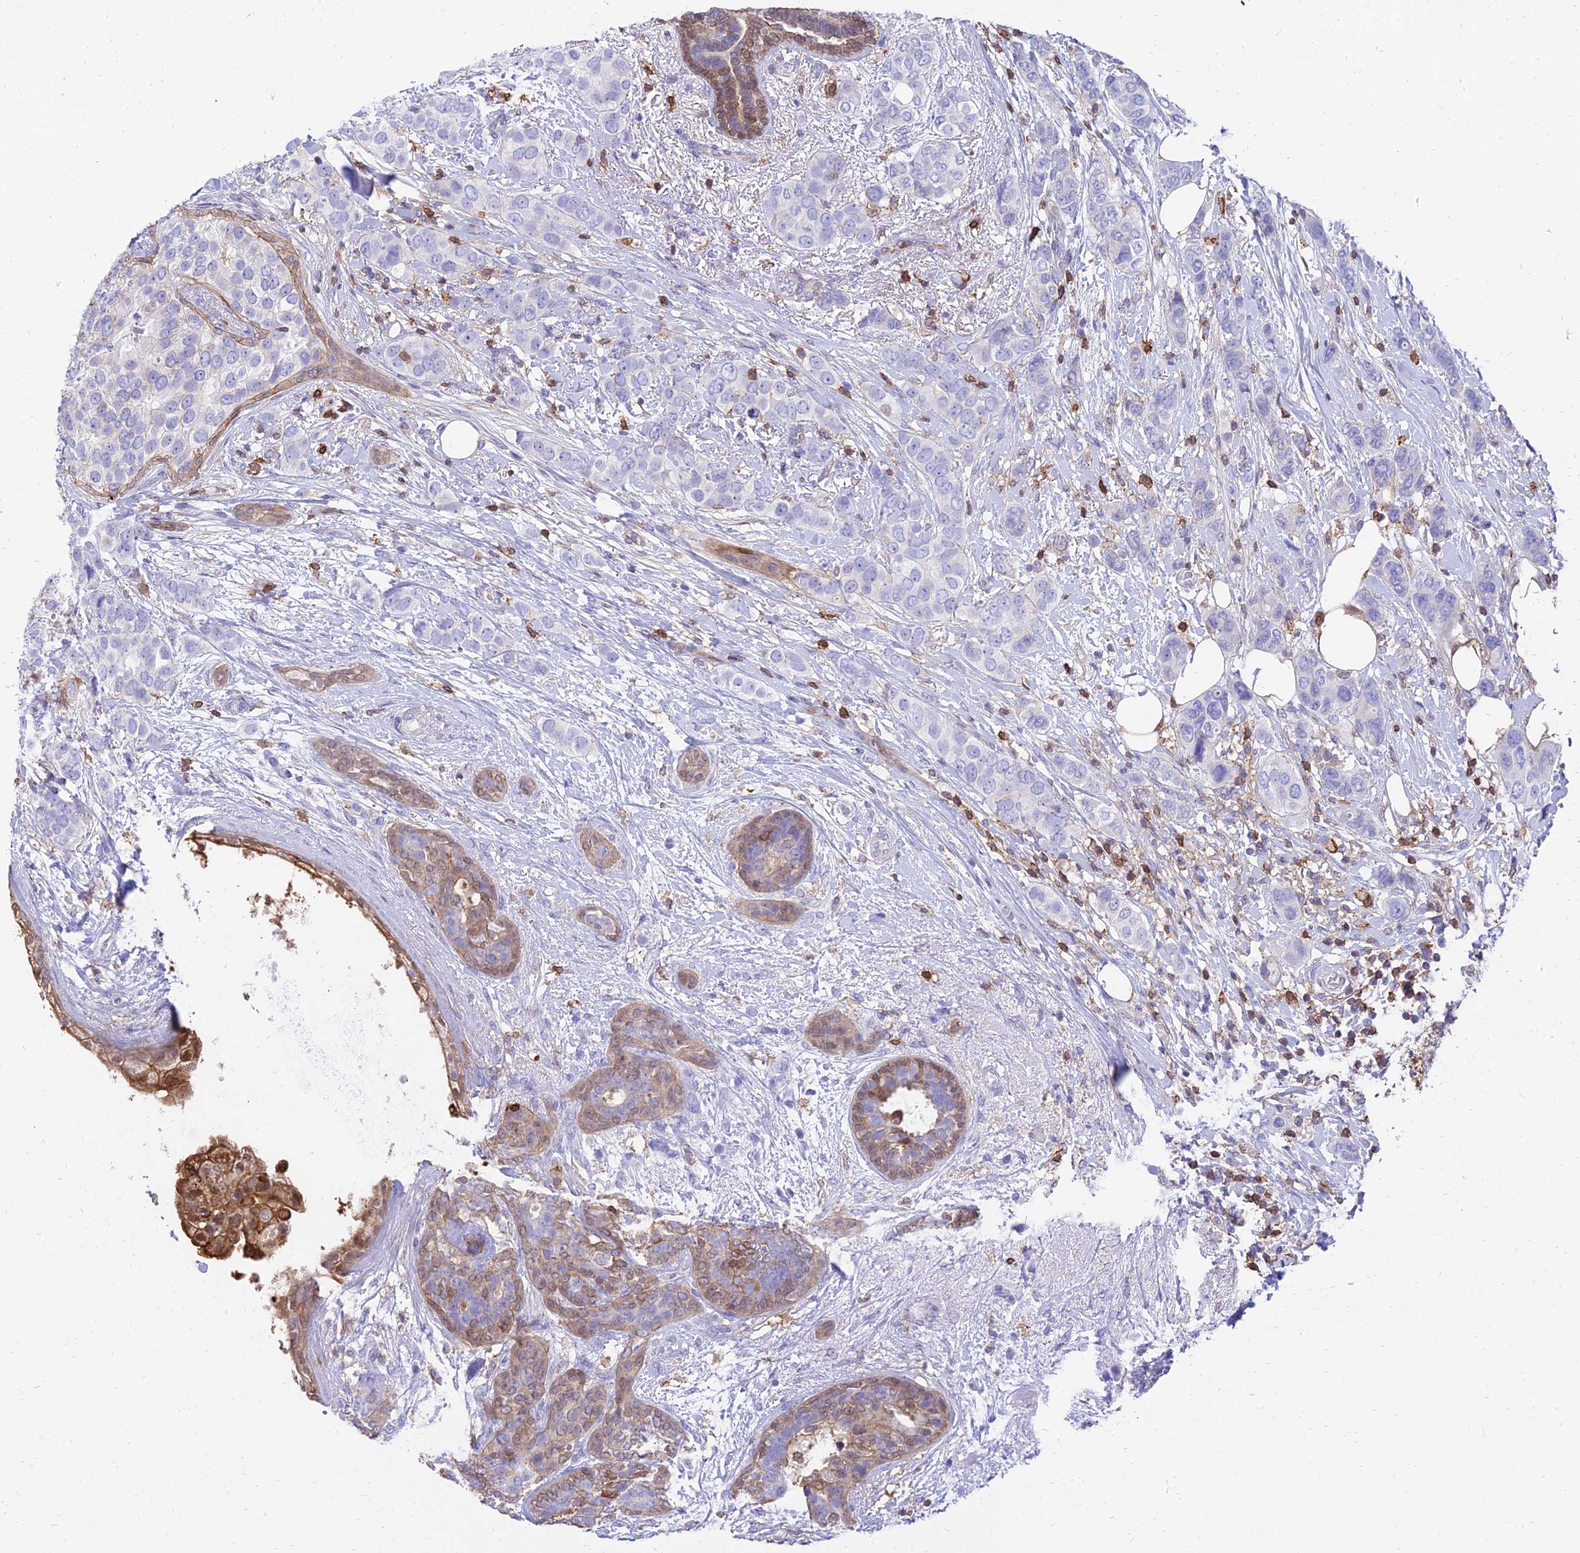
{"staining": {"intensity": "negative", "quantity": "none", "location": "none"}, "tissue": "breast cancer", "cell_type": "Tumor cells", "image_type": "cancer", "snomed": [{"axis": "morphology", "description": "Lobular carcinoma"}, {"axis": "topography", "description": "Breast"}], "caption": "Tumor cells are negative for protein expression in human breast cancer.", "gene": "SREK1IP1", "patient": {"sex": "female", "age": 51}}